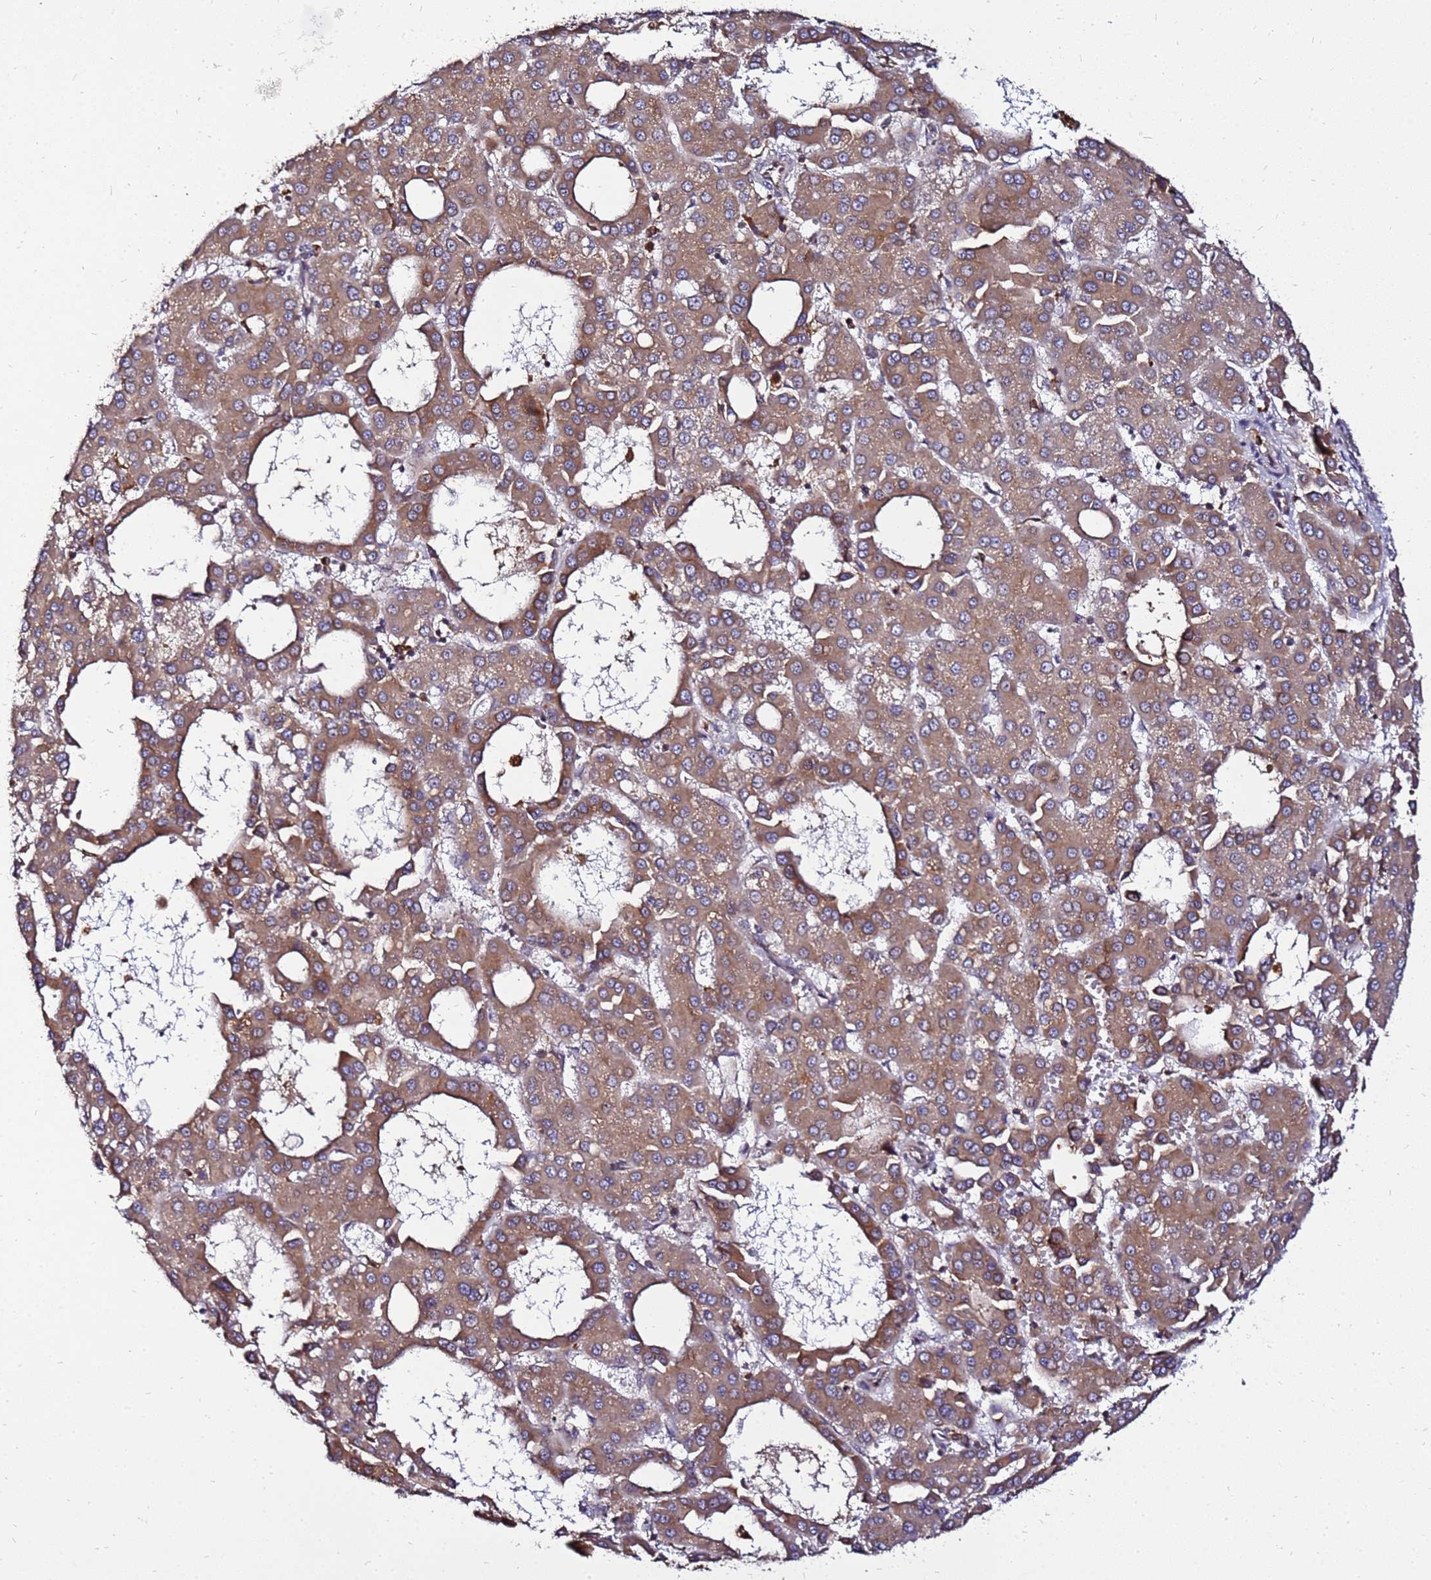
{"staining": {"intensity": "moderate", "quantity": ">75%", "location": "cytoplasmic/membranous"}, "tissue": "liver cancer", "cell_type": "Tumor cells", "image_type": "cancer", "snomed": [{"axis": "morphology", "description": "Carcinoma, Hepatocellular, NOS"}, {"axis": "topography", "description": "Liver"}], "caption": "Tumor cells reveal moderate cytoplasmic/membranous expression in approximately >75% of cells in liver cancer (hepatocellular carcinoma).", "gene": "ADPGK", "patient": {"sex": "male", "age": 47}}